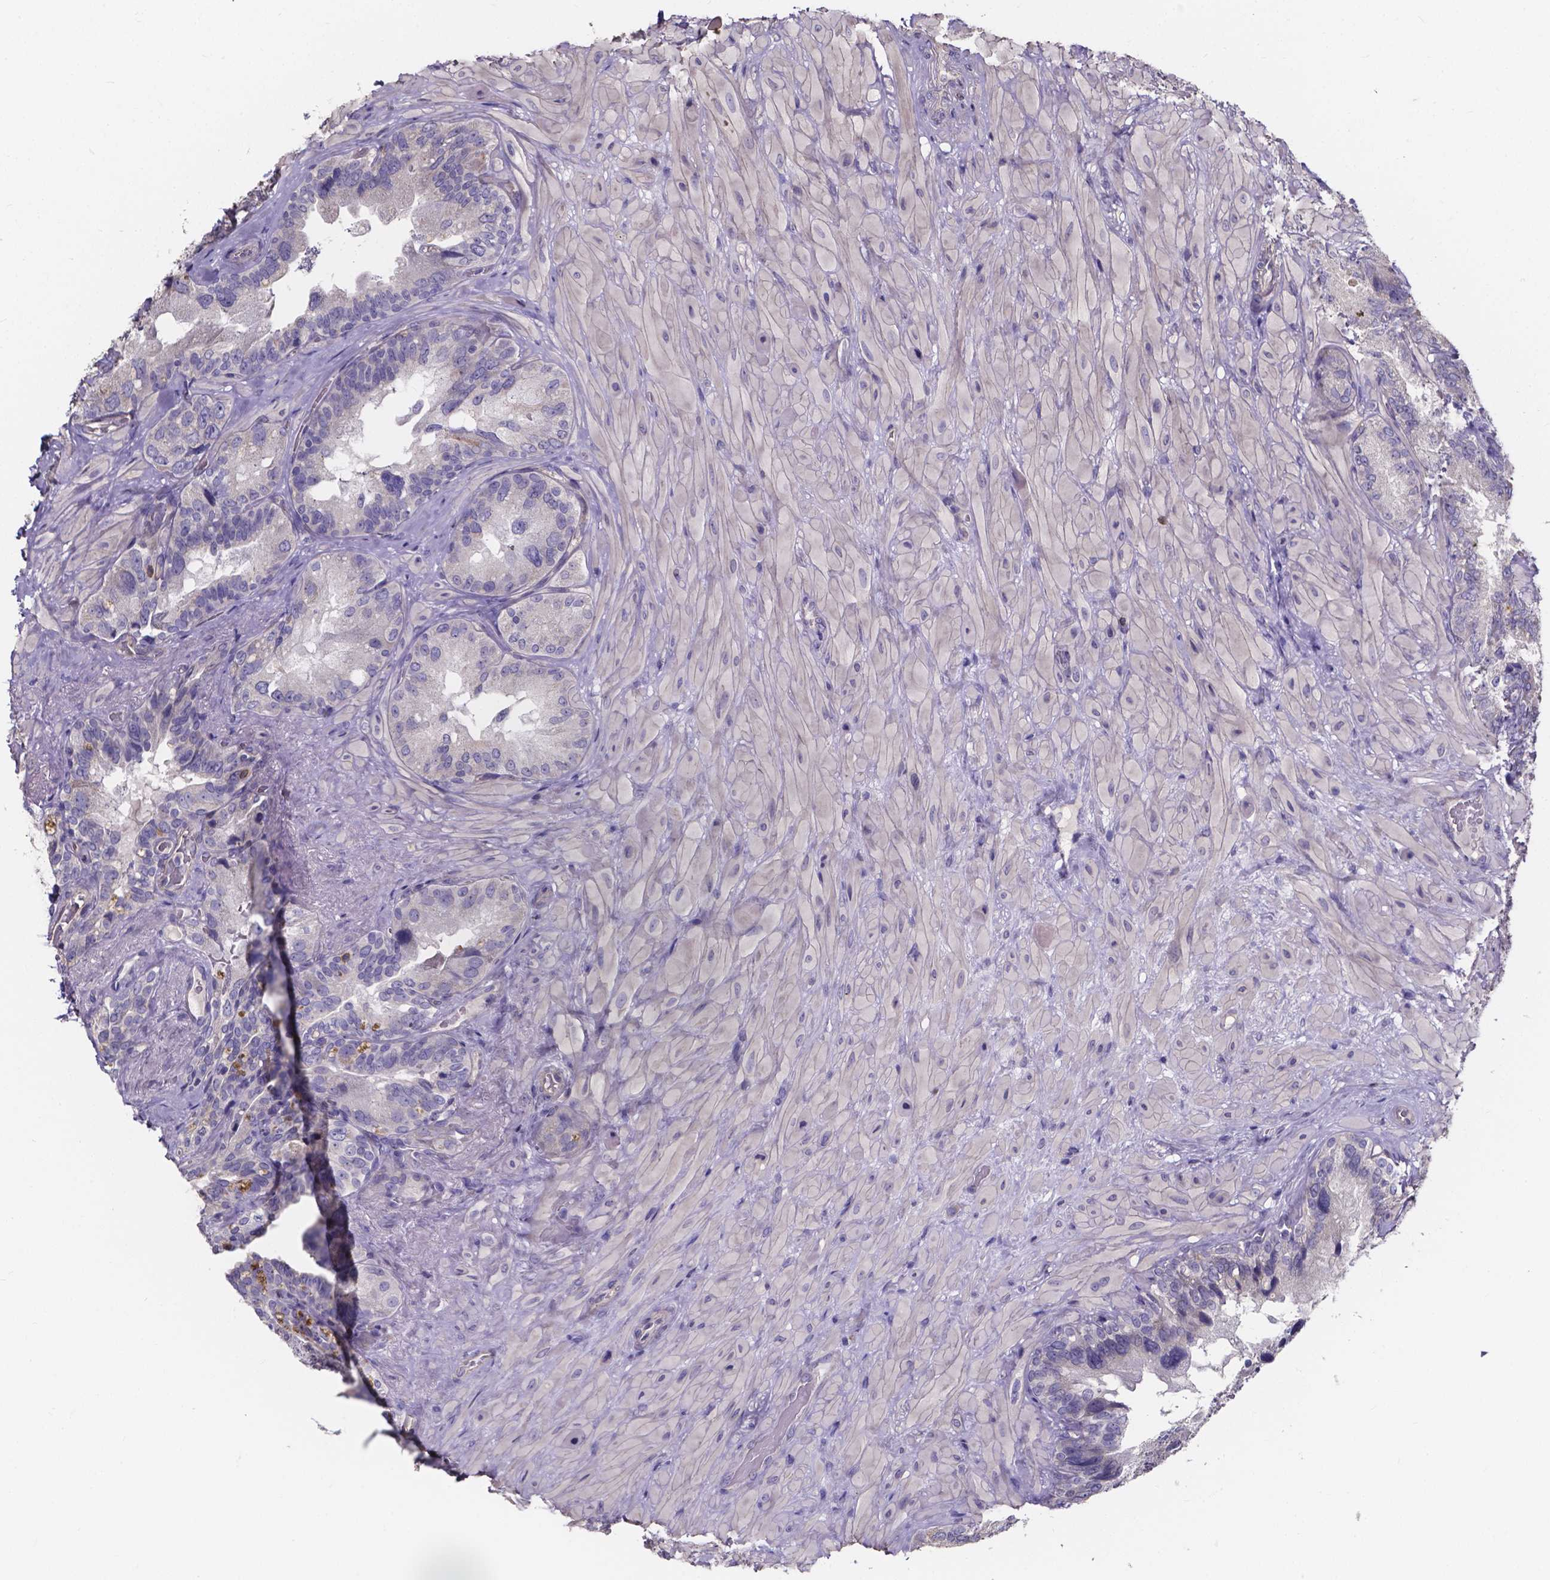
{"staining": {"intensity": "negative", "quantity": "none", "location": "none"}, "tissue": "seminal vesicle", "cell_type": "Glandular cells", "image_type": "normal", "snomed": [{"axis": "morphology", "description": "Normal tissue, NOS"}, {"axis": "topography", "description": "Seminal veicle"}], "caption": "Unremarkable seminal vesicle was stained to show a protein in brown. There is no significant staining in glandular cells.", "gene": "THEMIS", "patient": {"sex": "male", "age": 69}}